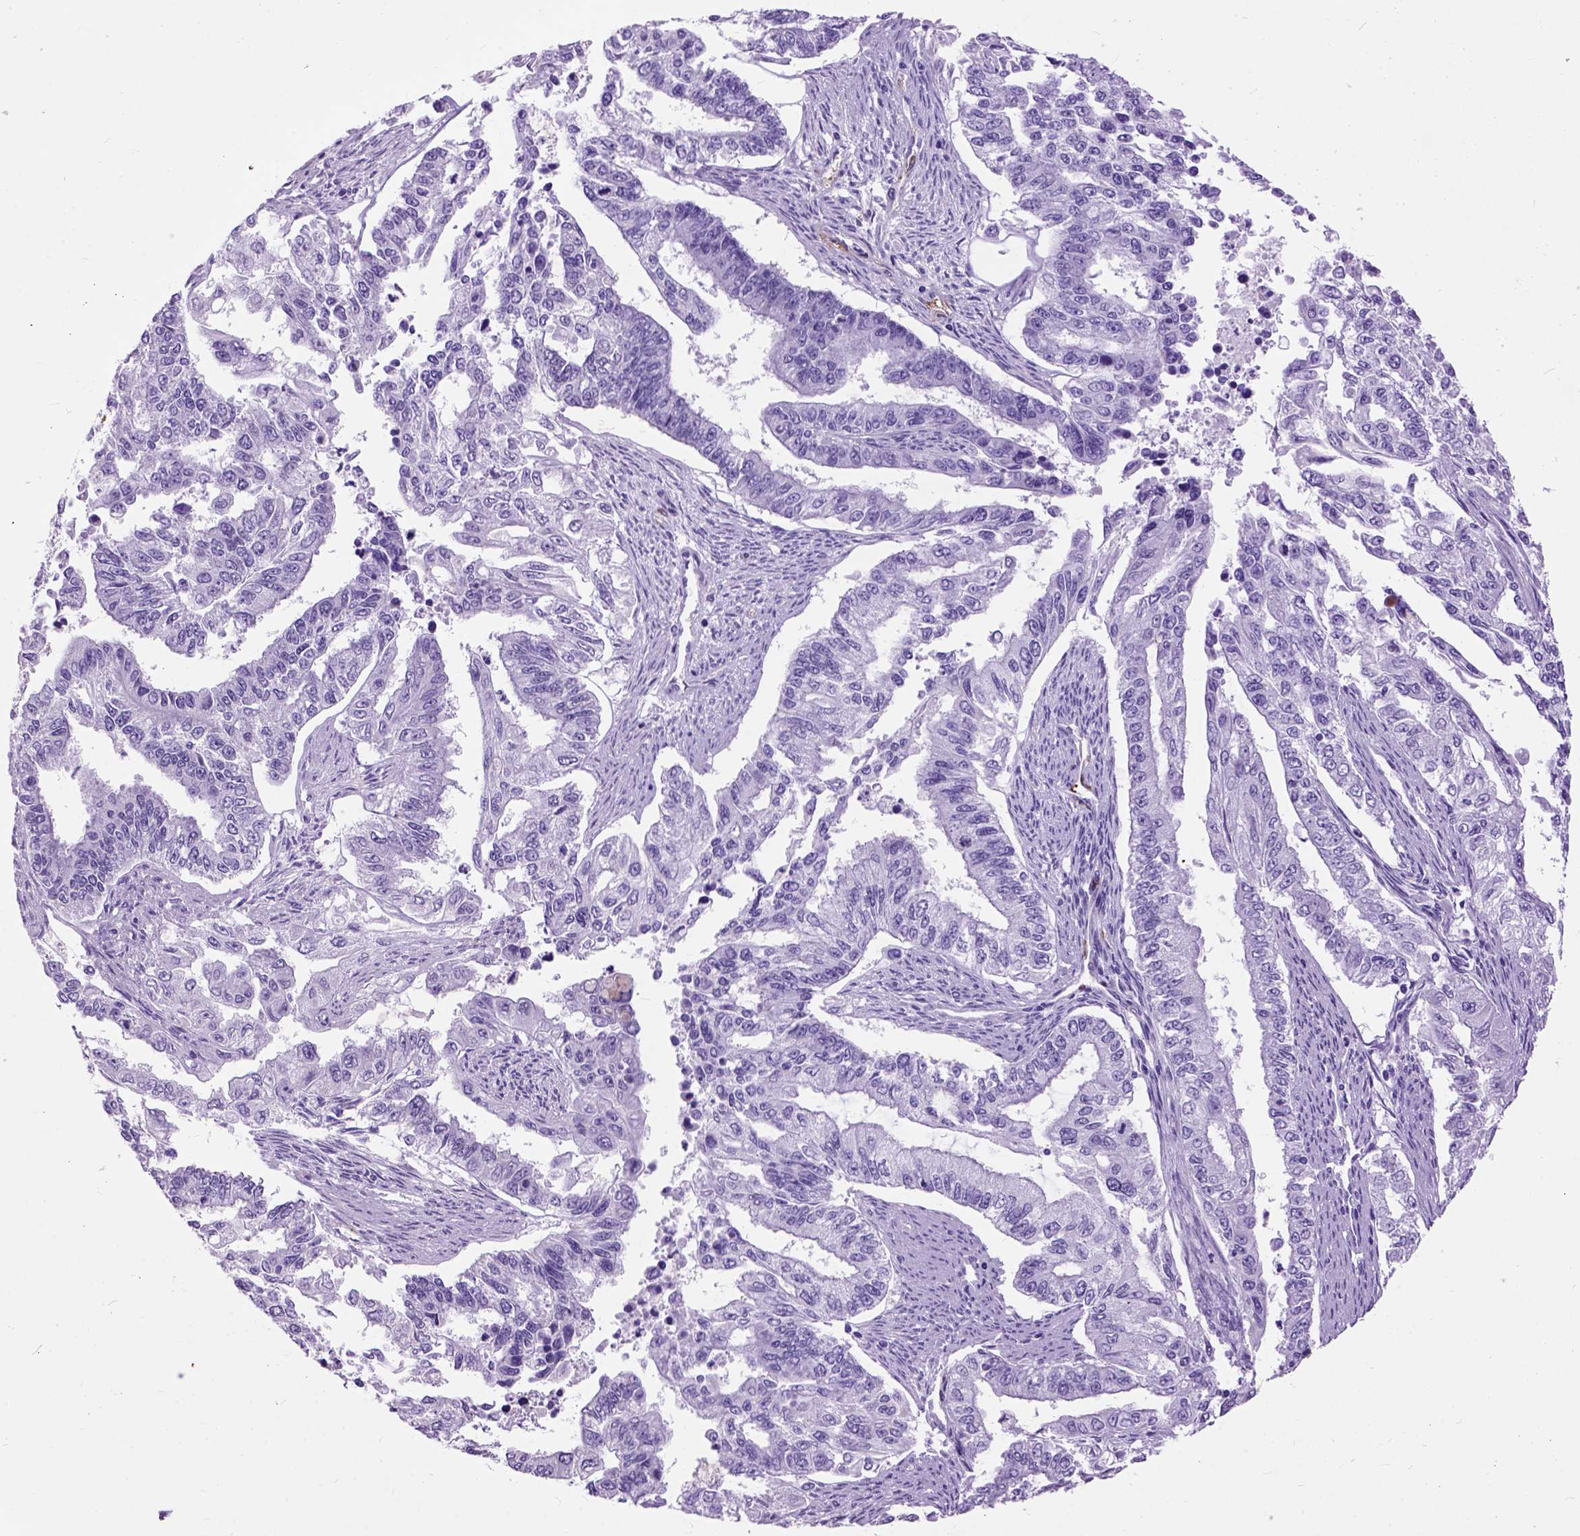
{"staining": {"intensity": "negative", "quantity": "none", "location": "none"}, "tissue": "endometrial cancer", "cell_type": "Tumor cells", "image_type": "cancer", "snomed": [{"axis": "morphology", "description": "Adenocarcinoma, NOS"}, {"axis": "topography", "description": "Uterus"}], "caption": "IHC image of neoplastic tissue: adenocarcinoma (endometrial) stained with DAB displays no significant protein positivity in tumor cells.", "gene": "MAPT", "patient": {"sex": "female", "age": 59}}